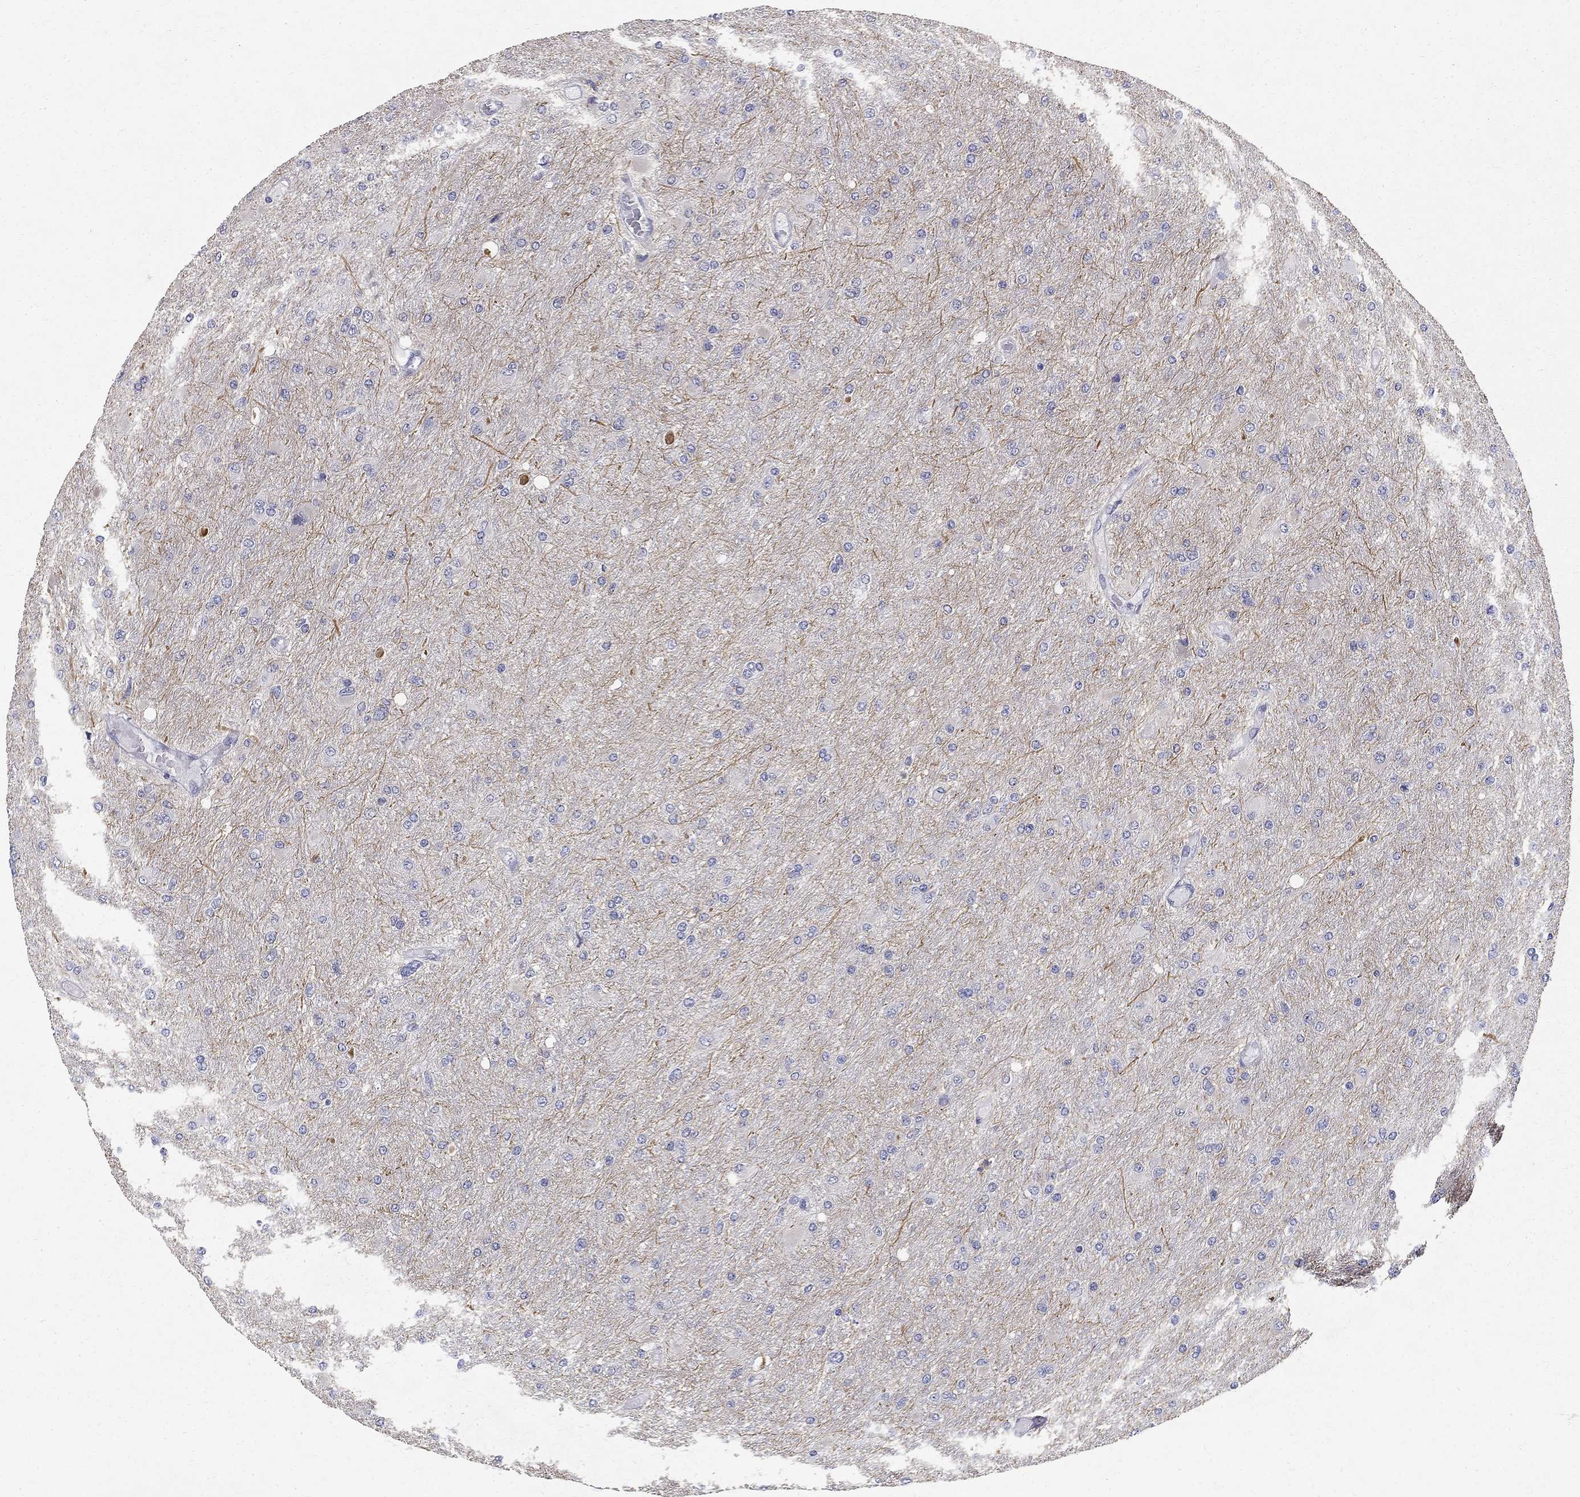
{"staining": {"intensity": "moderate", "quantity": "25%-75%", "location": "cytoplasmic/membranous"}, "tissue": "glioma", "cell_type": "Tumor cells", "image_type": "cancer", "snomed": [{"axis": "morphology", "description": "Glioma, malignant, High grade"}, {"axis": "topography", "description": "Cerebral cortex"}], "caption": "Protein staining of malignant glioma (high-grade) tissue reveals moderate cytoplasmic/membranous positivity in about 25%-75% of tumor cells.", "gene": "CLIC6", "patient": {"sex": "female", "age": 36}}